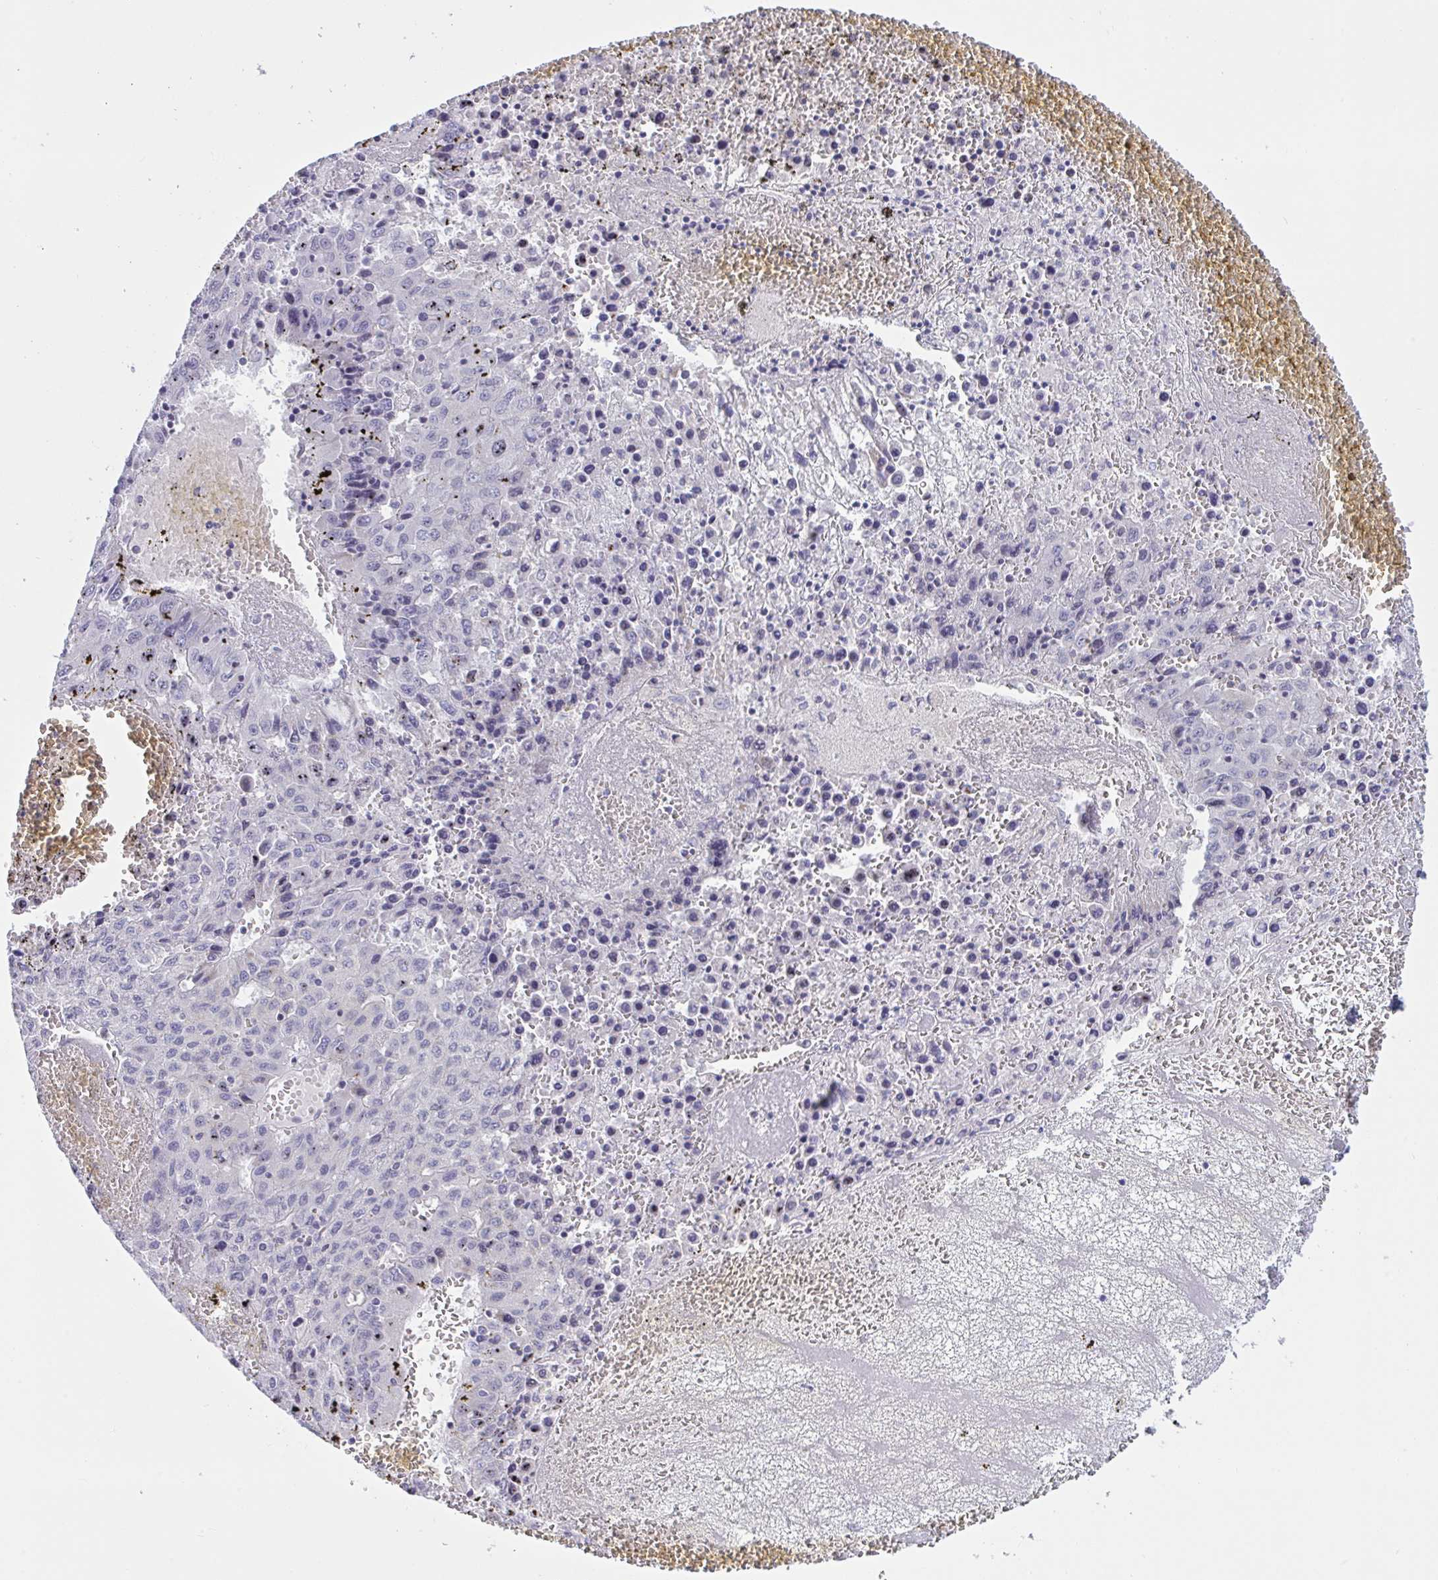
{"staining": {"intensity": "negative", "quantity": "none", "location": "none"}, "tissue": "liver cancer", "cell_type": "Tumor cells", "image_type": "cancer", "snomed": [{"axis": "morphology", "description": "Carcinoma, Hepatocellular, NOS"}, {"axis": "topography", "description": "Liver"}], "caption": "Tumor cells are negative for brown protein staining in liver hepatocellular carcinoma. Brightfield microscopy of immunohistochemistry (IHC) stained with DAB (3,3'-diaminobenzidine) (brown) and hematoxylin (blue), captured at high magnification.", "gene": "TANK", "patient": {"sex": "female", "age": 53}}